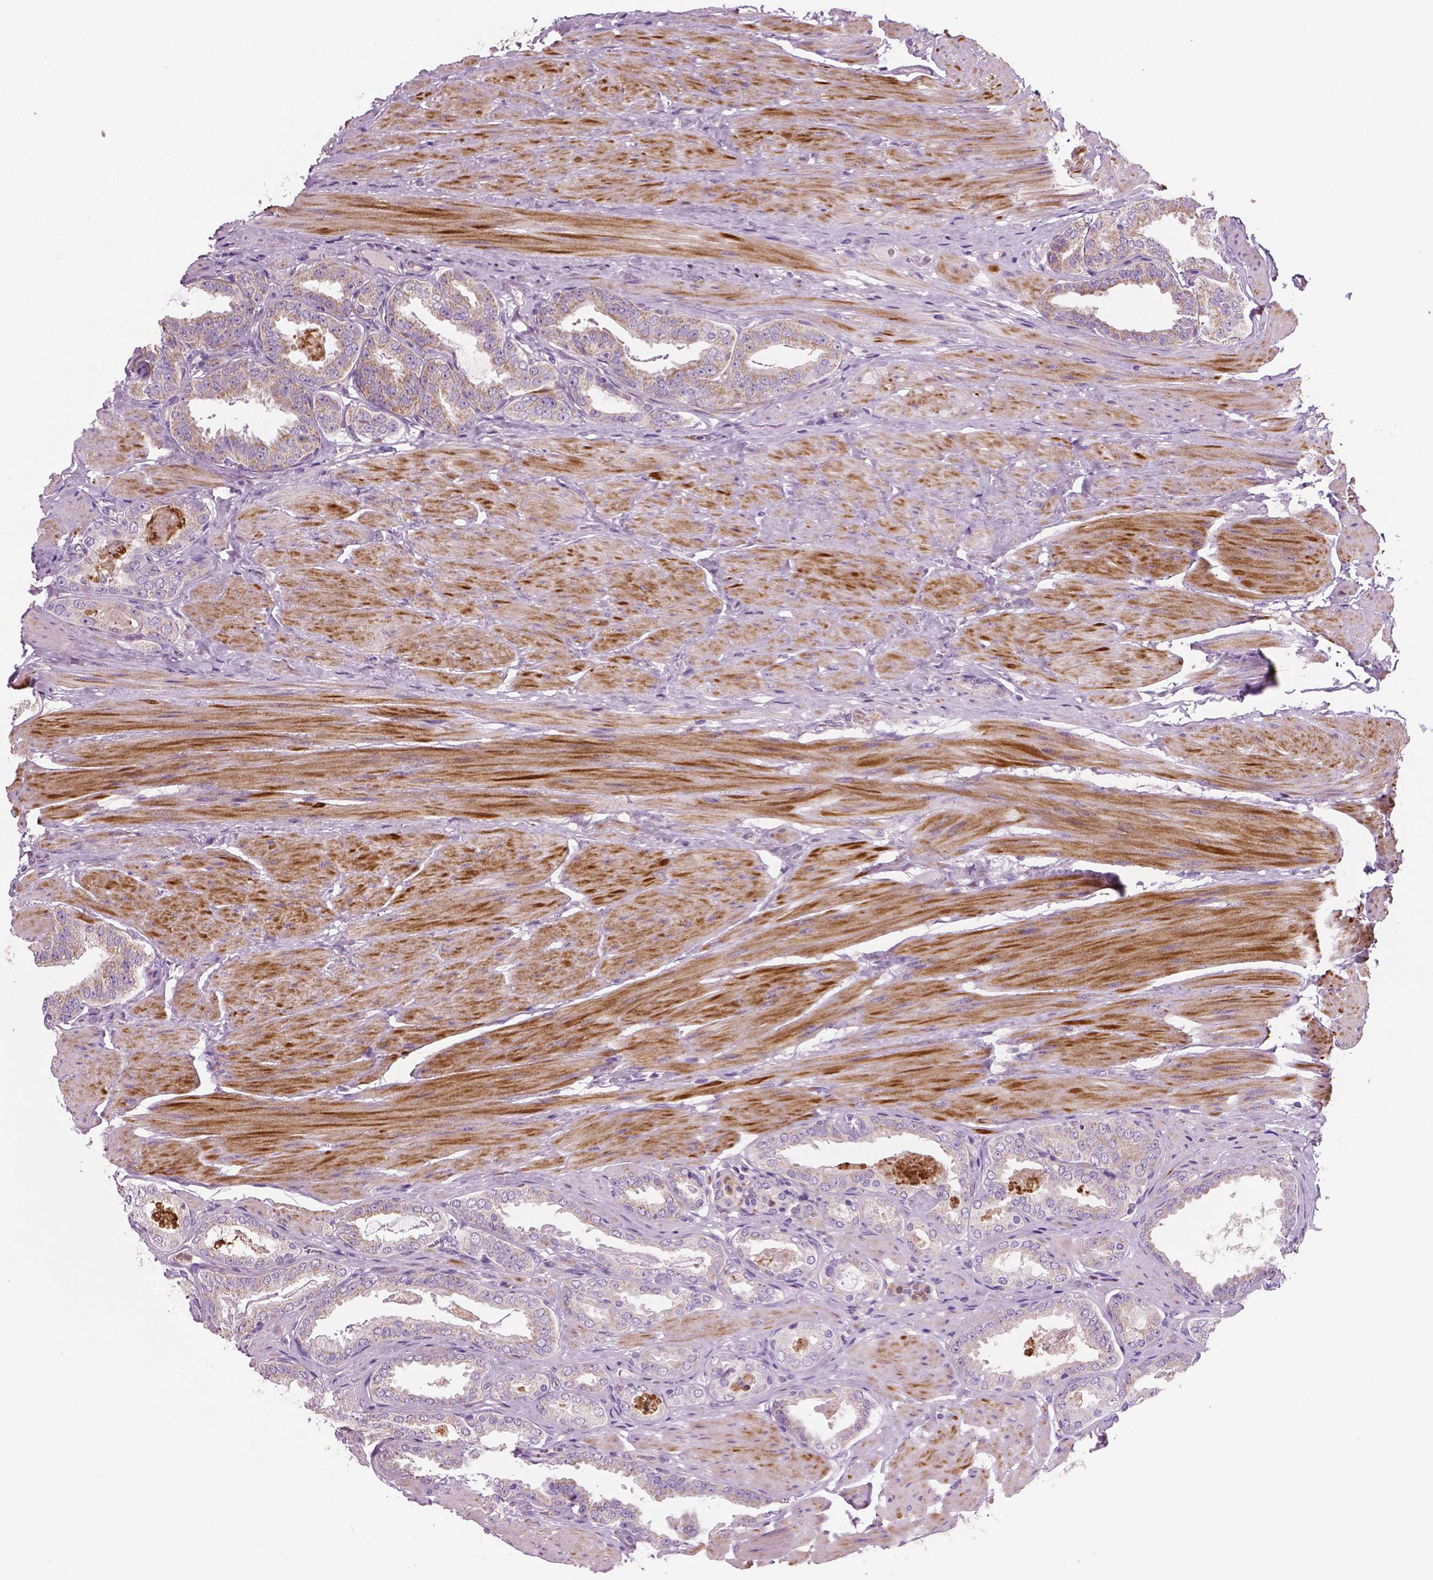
{"staining": {"intensity": "weak", "quantity": "<25%", "location": "cytoplasmic/membranous"}, "tissue": "prostate cancer", "cell_type": "Tumor cells", "image_type": "cancer", "snomed": [{"axis": "morphology", "description": "Adenocarcinoma, High grade"}, {"axis": "topography", "description": "Prostate"}], "caption": "Adenocarcinoma (high-grade) (prostate) was stained to show a protein in brown. There is no significant staining in tumor cells. (Stains: DAB (3,3'-diaminobenzidine) immunohistochemistry (IHC) with hematoxylin counter stain, Microscopy: brightfield microscopy at high magnification).", "gene": "PTX3", "patient": {"sex": "male", "age": 63}}